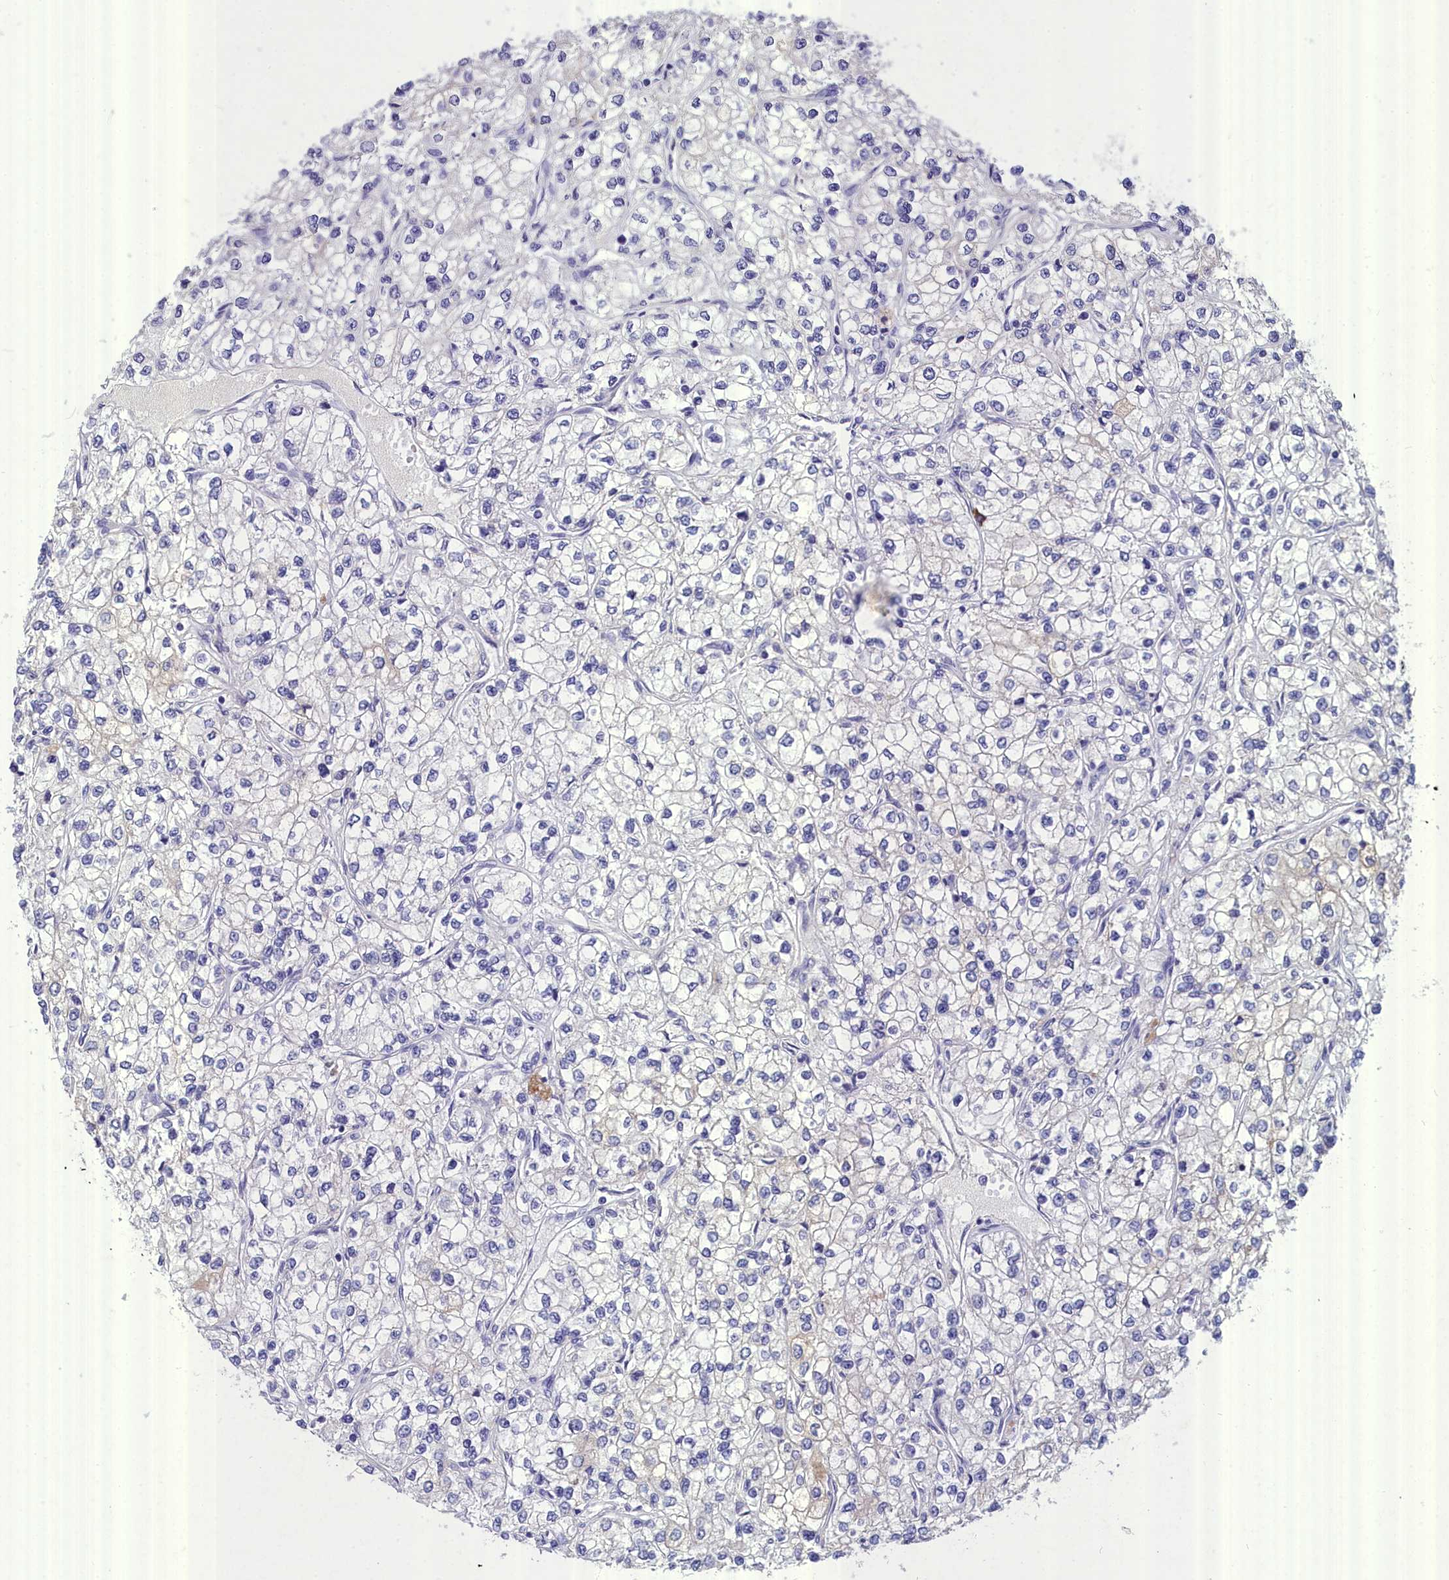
{"staining": {"intensity": "negative", "quantity": "none", "location": "none"}, "tissue": "renal cancer", "cell_type": "Tumor cells", "image_type": "cancer", "snomed": [{"axis": "morphology", "description": "Adenocarcinoma, NOS"}, {"axis": "topography", "description": "Kidney"}], "caption": "This is an IHC image of human renal cancer (adenocarcinoma). There is no staining in tumor cells.", "gene": "DEFB119", "patient": {"sex": "male", "age": 80}}